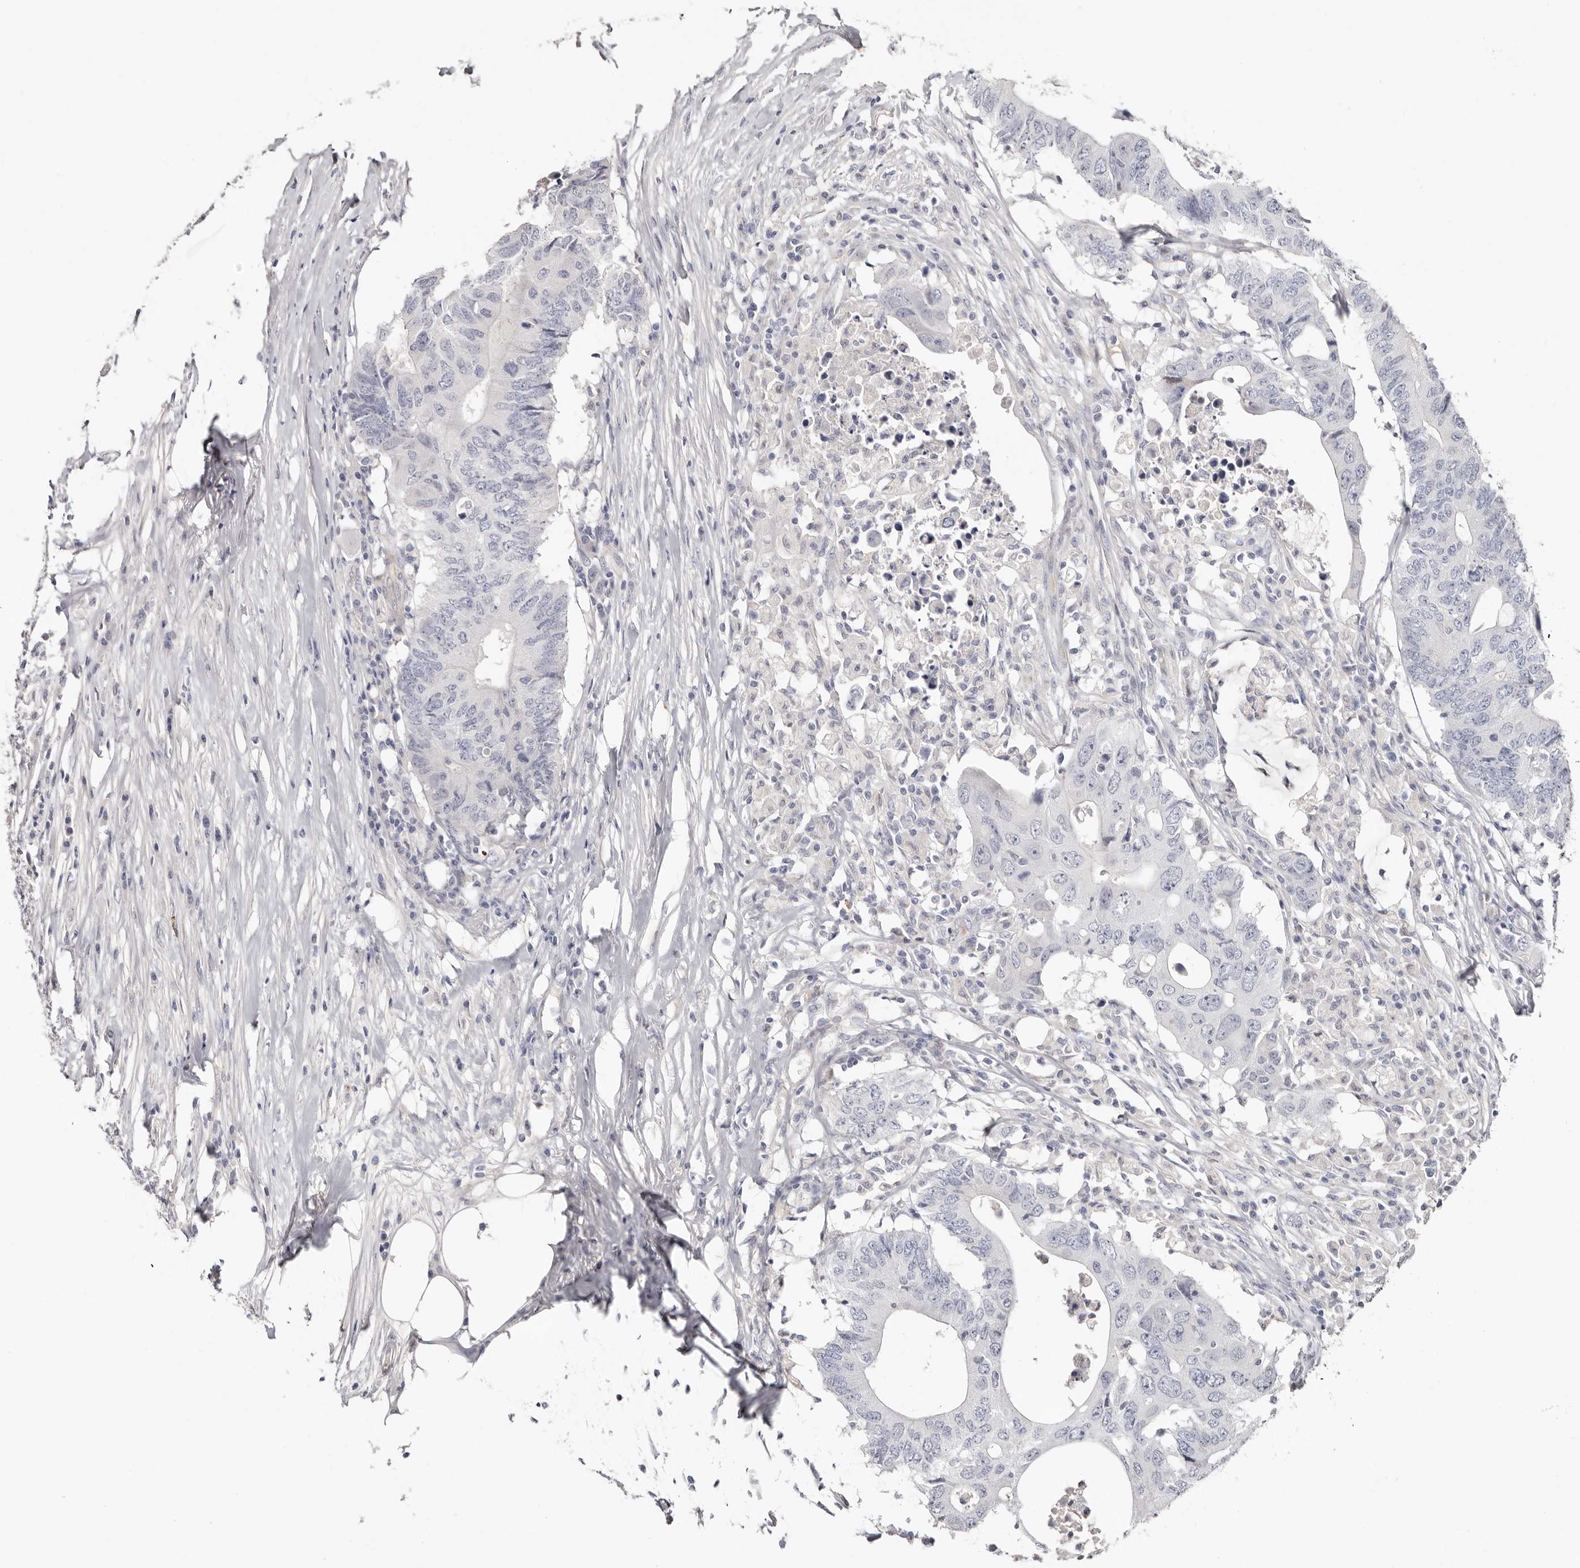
{"staining": {"intensity": "negative", "quantity": "none", "location": "none"}, "tissue": "colorectal cancer", "cell_type": "Tumor cells", "image_type": "cancer", "snomed": [{"axis": "morphology", "description": "Adenocarcinoma, NOS"}, {"axis": "topography", "description": "Colon"}], "caption": "A high-resolution micrograph shows immunohistochemistry (IHC) staining of colorectal cancer (adenocarcinoma), which reveals no significant expression in tumor cells. (Stains: DAB (3,3'-diaminobenzidine) immunohistochemistry (IHC) with hematoxylin counter stain, Microscopy: brightfield microscopy at high magnification).", "gene": "PKDCC", "patient": {"sex": "male", "age": 71}}